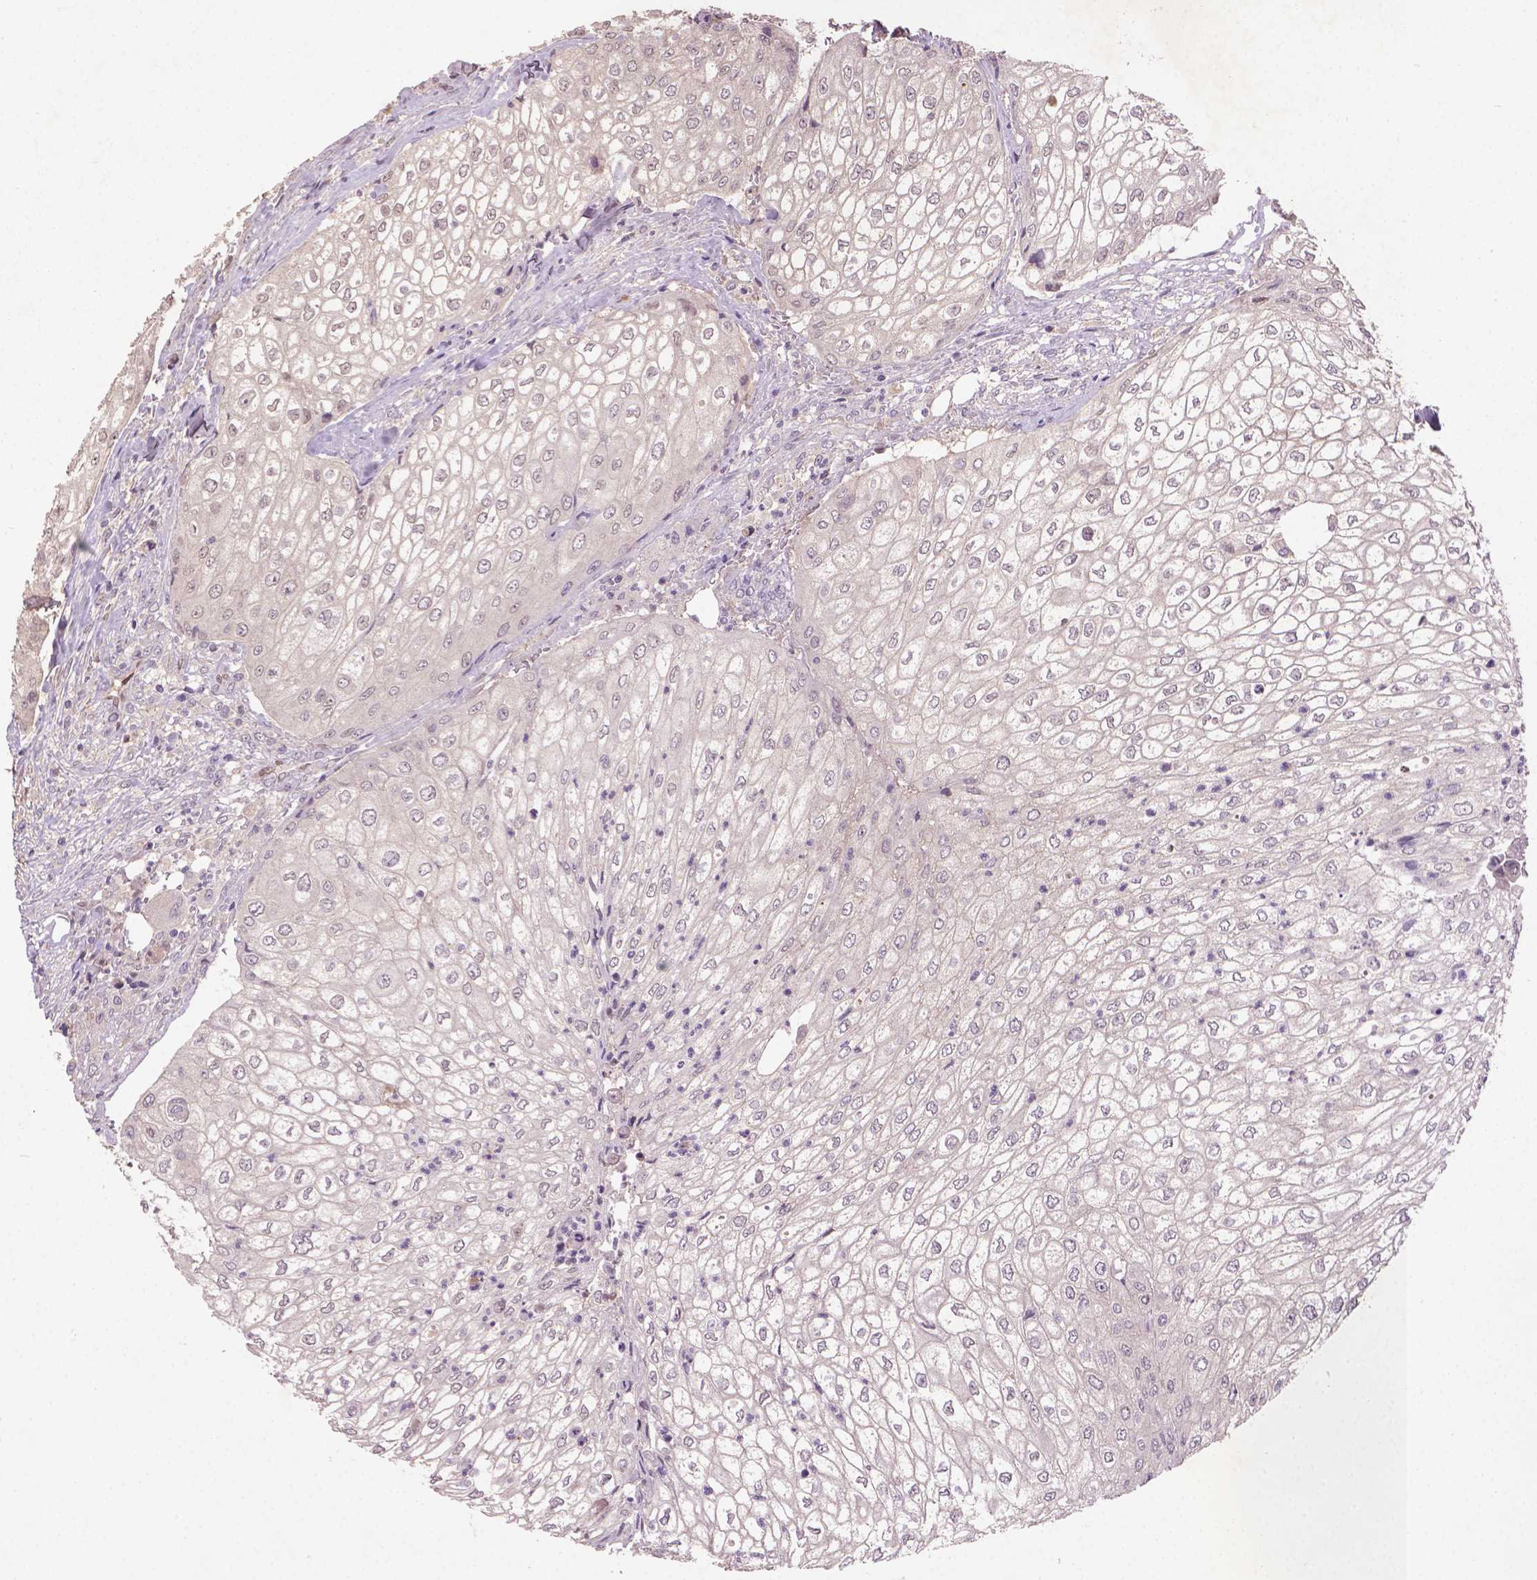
{"staining": {"intensity": "negative", "quantity": "none", "location": "none"}, "tissue": "urothelial cancer", "cell_type": "Tumor cells", "image_type": "cancer", "snomed": [{"axis": "morphology", "description": "Urothelial carcinoma, High grade"}, {"axis": "topography", "description": "Urinary bladder"}], "caption": "IHC micrograph of neoplastic tissue: high-grade urothelial carcinoma stained with DAB (3,3'-diaminobenzidine) exhibits no significant protein expression in tumor cells.", "gene": "SOX17", "patient": {"sex": "male", "age": 62}}